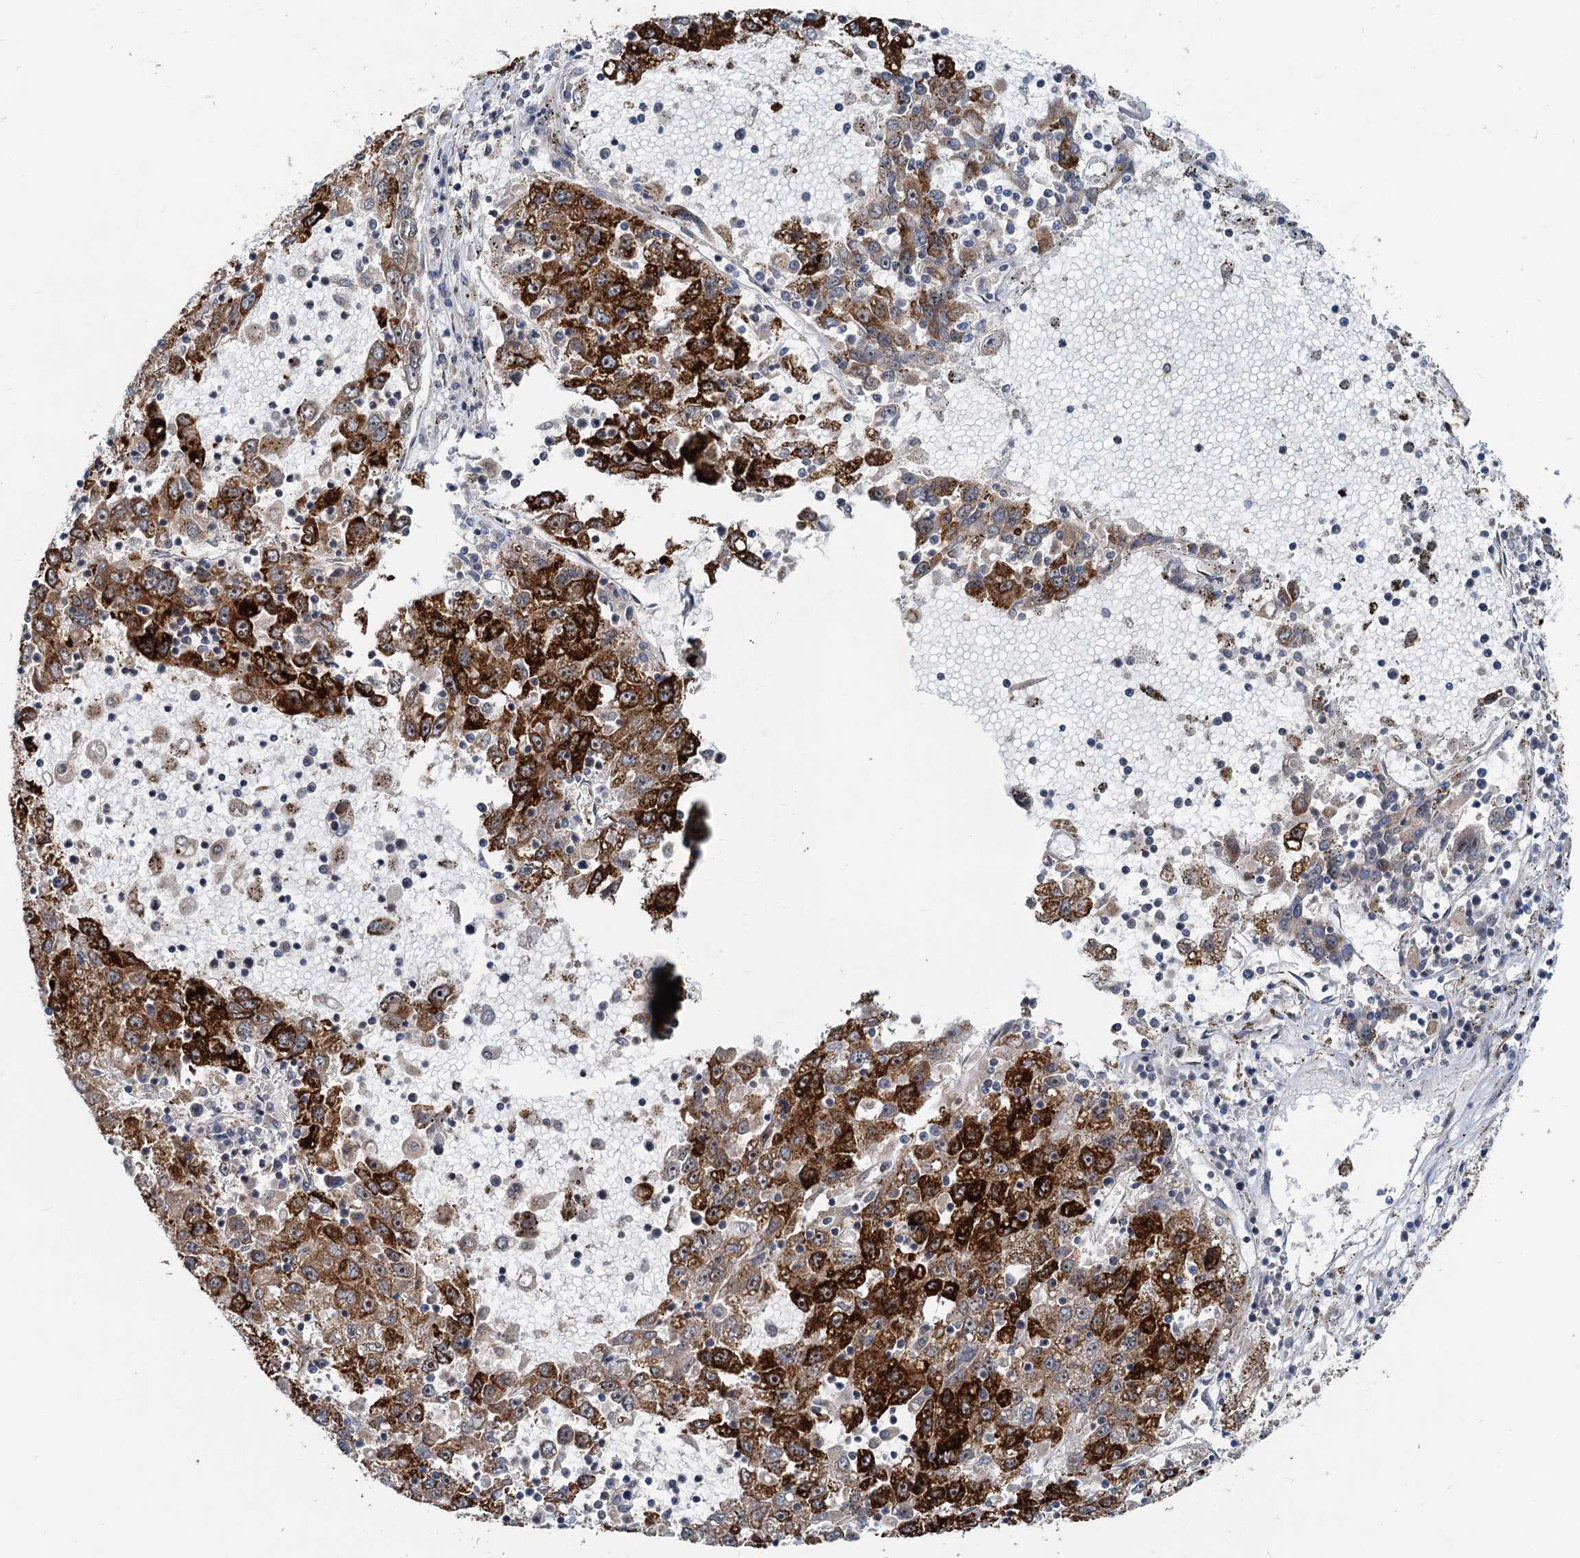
{"staining": {"intensity": "strong", "quantity": ">75%", "location": "cytoplasmic/membranous,nuclear"}, "tissue": "liver cancer", "cell_type": "Tumor cells", "image_type": "cancer", "snomed": [{"axis": "morphology", "description": "Carcinoma, Hepatocellular, NOS"}, {"axis": "topography", "description": "Liver"}], "caption": "Protein staining by IHC displays strong cytoplasmic/membranous and nuclear staining in about >75% of tumor cells in liver cancer (hepatocellular carcinoma).", "gene": "CEP68", "patient": {"sex": "male", "age": 49}}